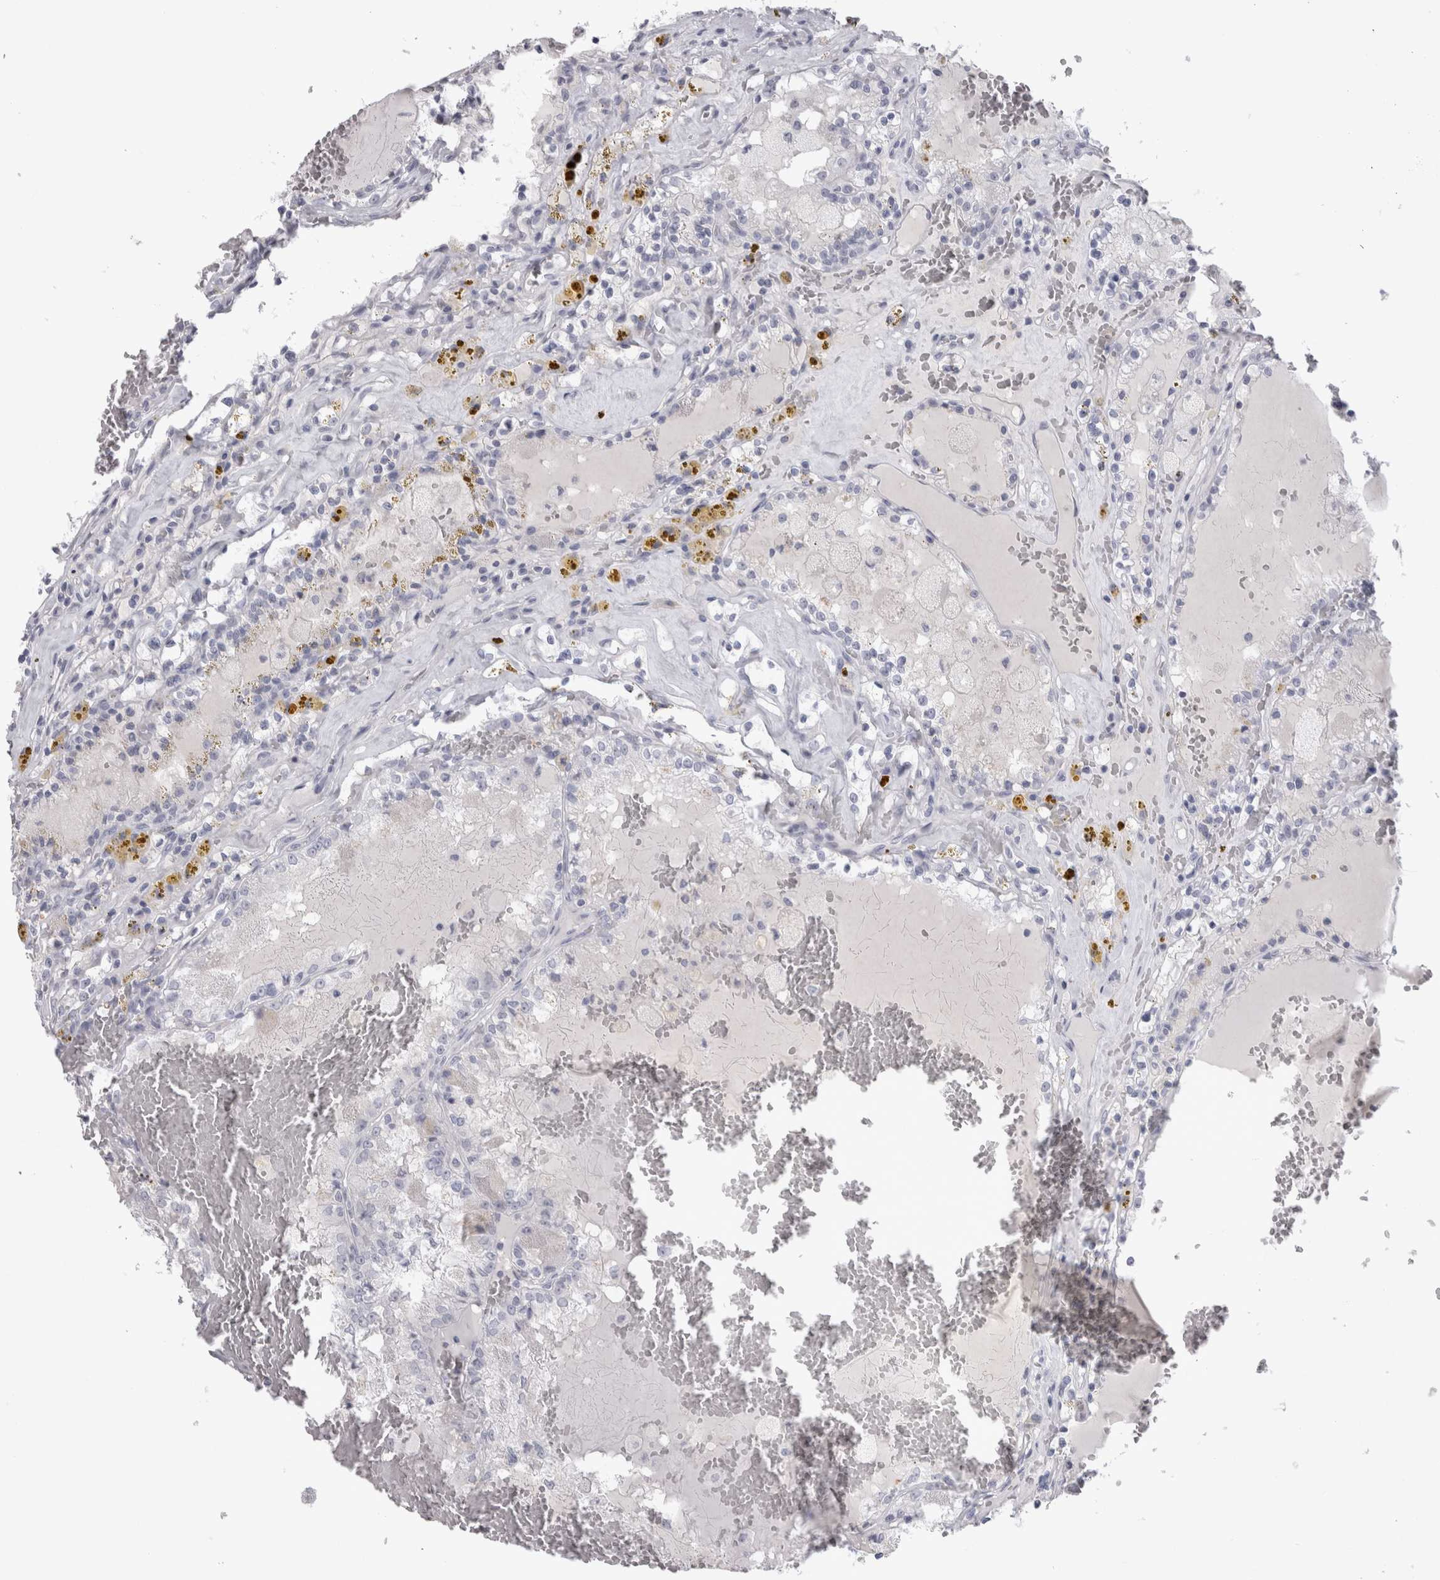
{"staining": {"intensity": "negative", "quantity": "none", "location": "none"}, "tissue": "renal cancer", "cell_type": "Tumor cells", "image_type": "cancer", "snomed": [{"axis": "morphology", "description": "Adenocarcinoma, NOS"}, {"axis": "topography", "description": "Kidney"}], "caption": "Tumor cells are negative for brown protein staining in renal cancer.", "gene": "ADAM2", "patient": {"sex": "female", "age": 56}}